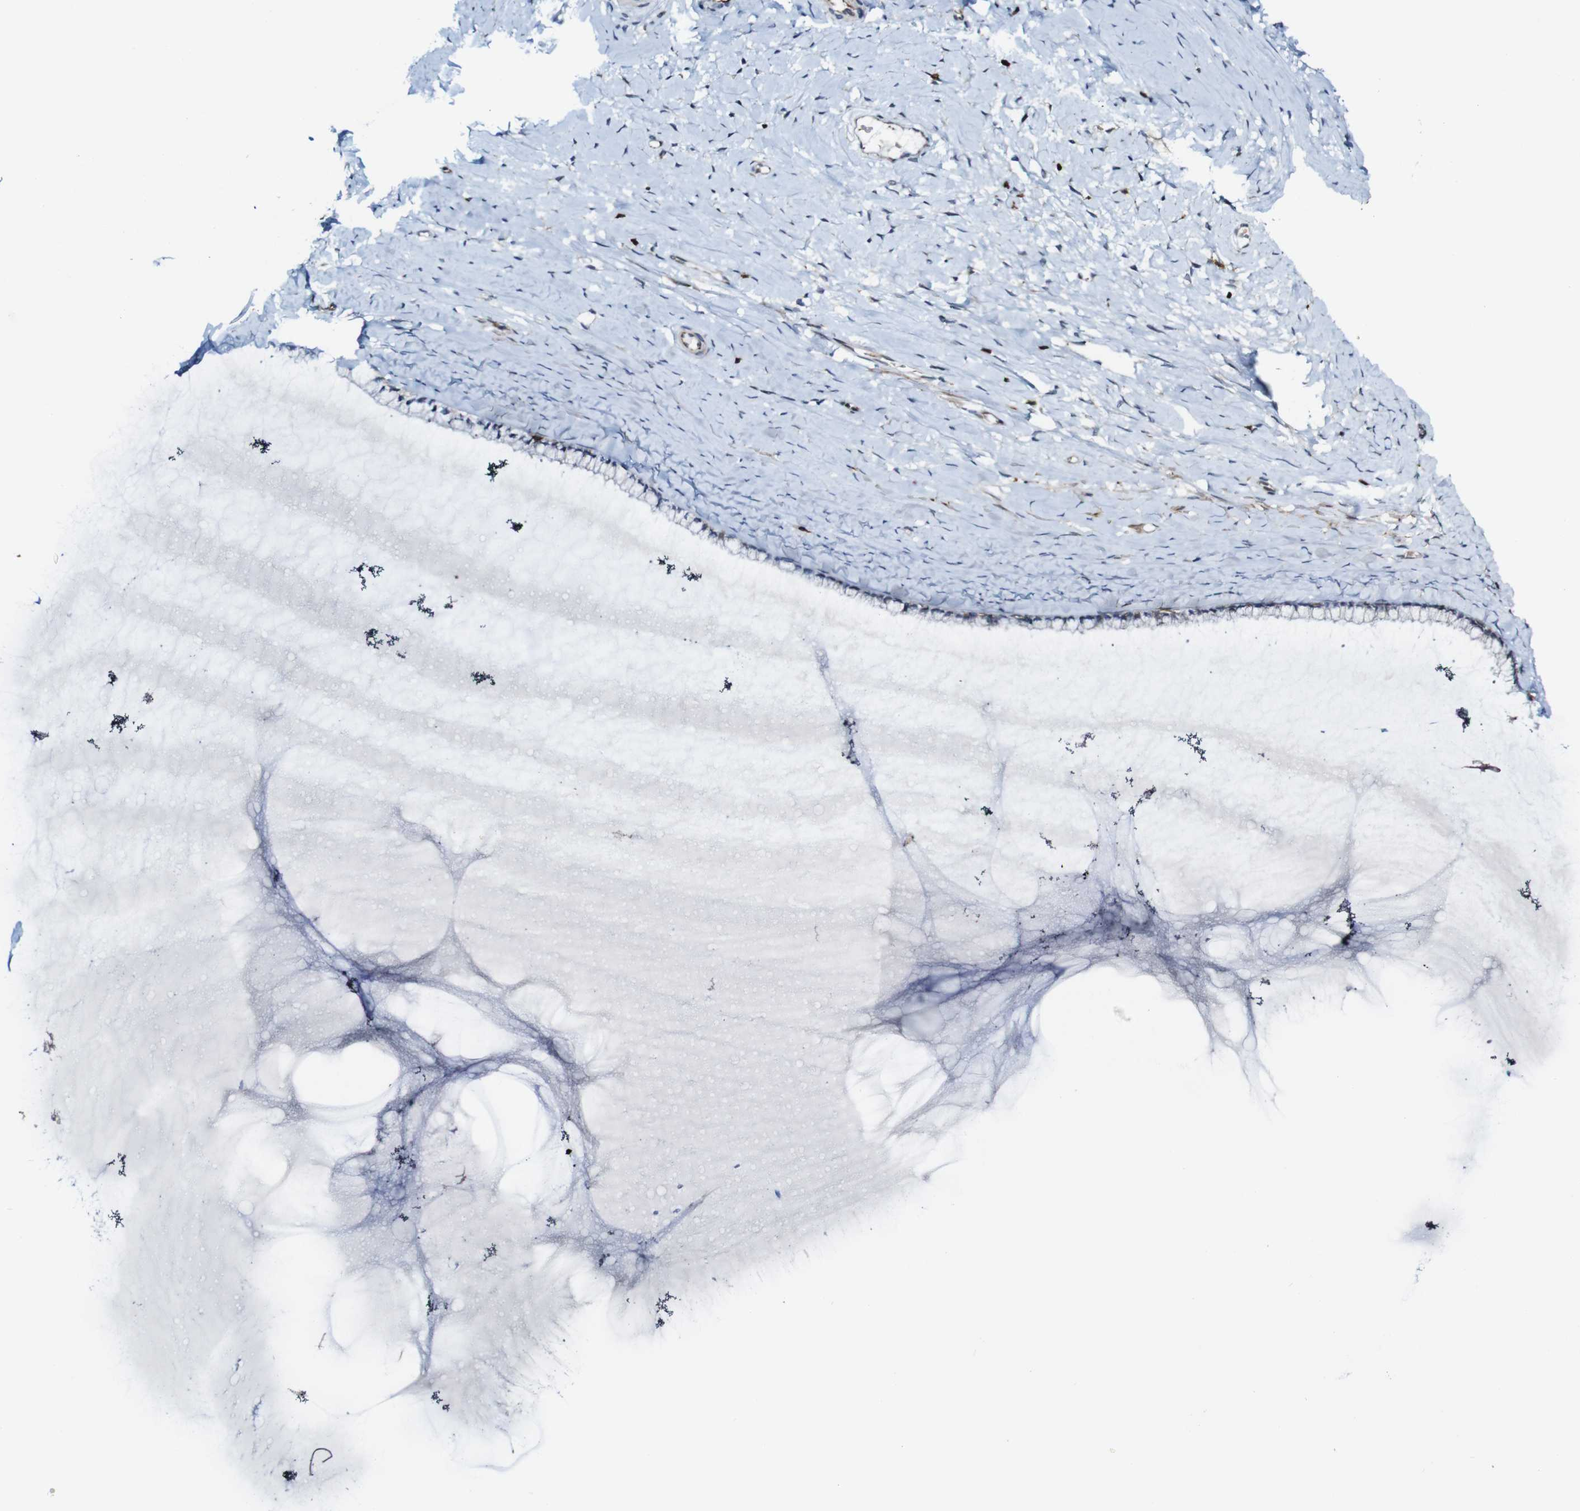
{"staining": {"intensity": "negative", "quantity": "none", "location": "none"}, "tissue": "cervix", "cell_type": "Glandular cells", "image_type": "normal", "snomed": [{"axis": "morphology", "description": "Normal tissue, NOS"}, {"axis": "topography", "description": "Cervix"}], "caption": "This is a photomicrograph of immunohistochemistry (IHC) staining of benign cervix, which shows no expression in glandular cells. (DAB (3,3'-diaminobenzidine) immunohistochemistry visualized using brightfield microscopy, high magnification).", "gene": "JAK2", "patient": {"sex": "female", "age": 39}}